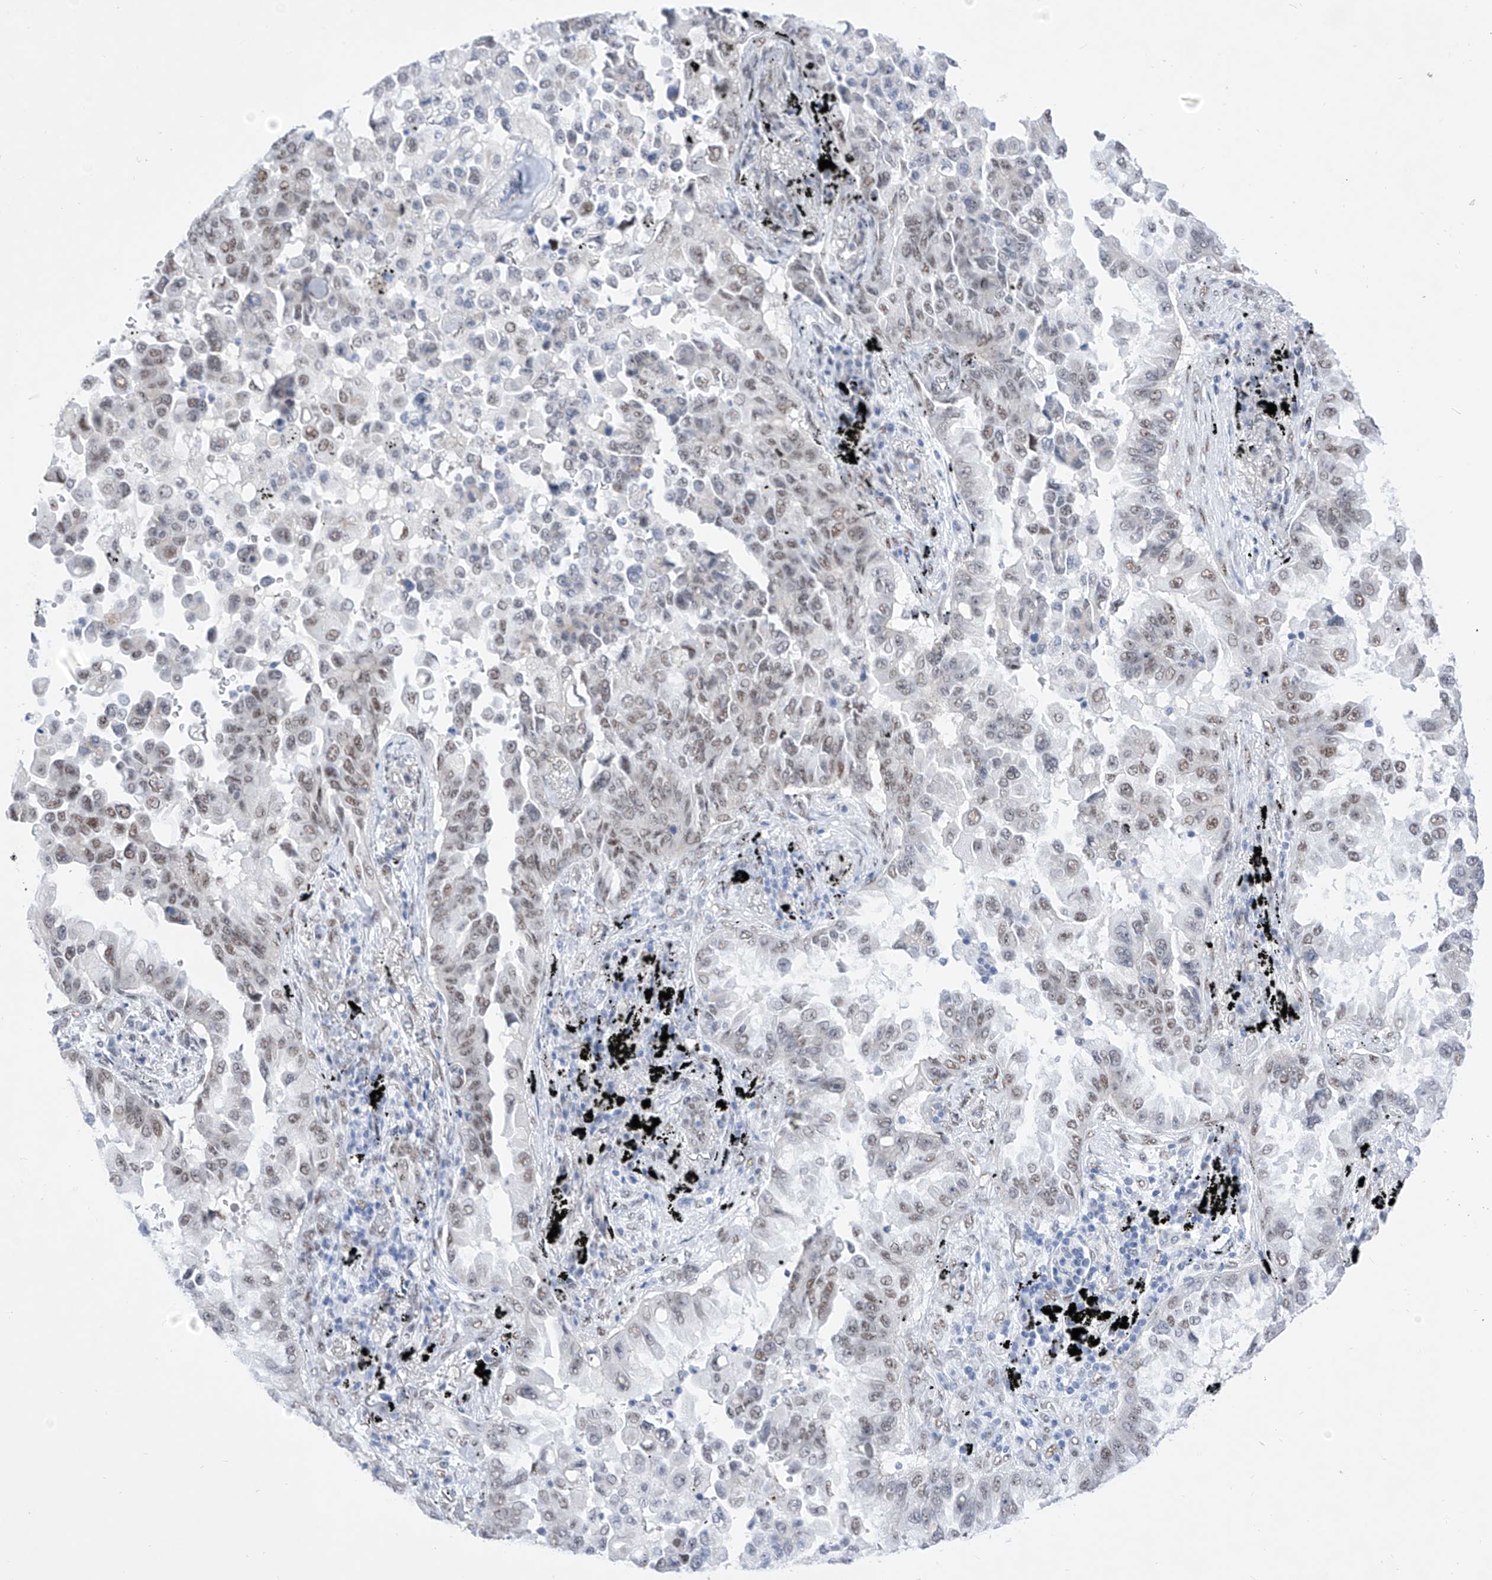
{"staining": {"intensity": "weak", "quantity": "25%-75%", "location": "nuclear"}, "tissue": "lung cancer", "cell_type": "Tumor cells", "image_type": "cancer", "snomed": [{"axis": "morphology", "description": "Adenocarcinoma, NOS"}, {"axis": "topography", "description": "Lung"}], "caption": "Lung cancer stained with a protein marker displays weak staining in tumor cells.", "gene": "ATN1", "patient": {"sex": "female", "age": 67}}